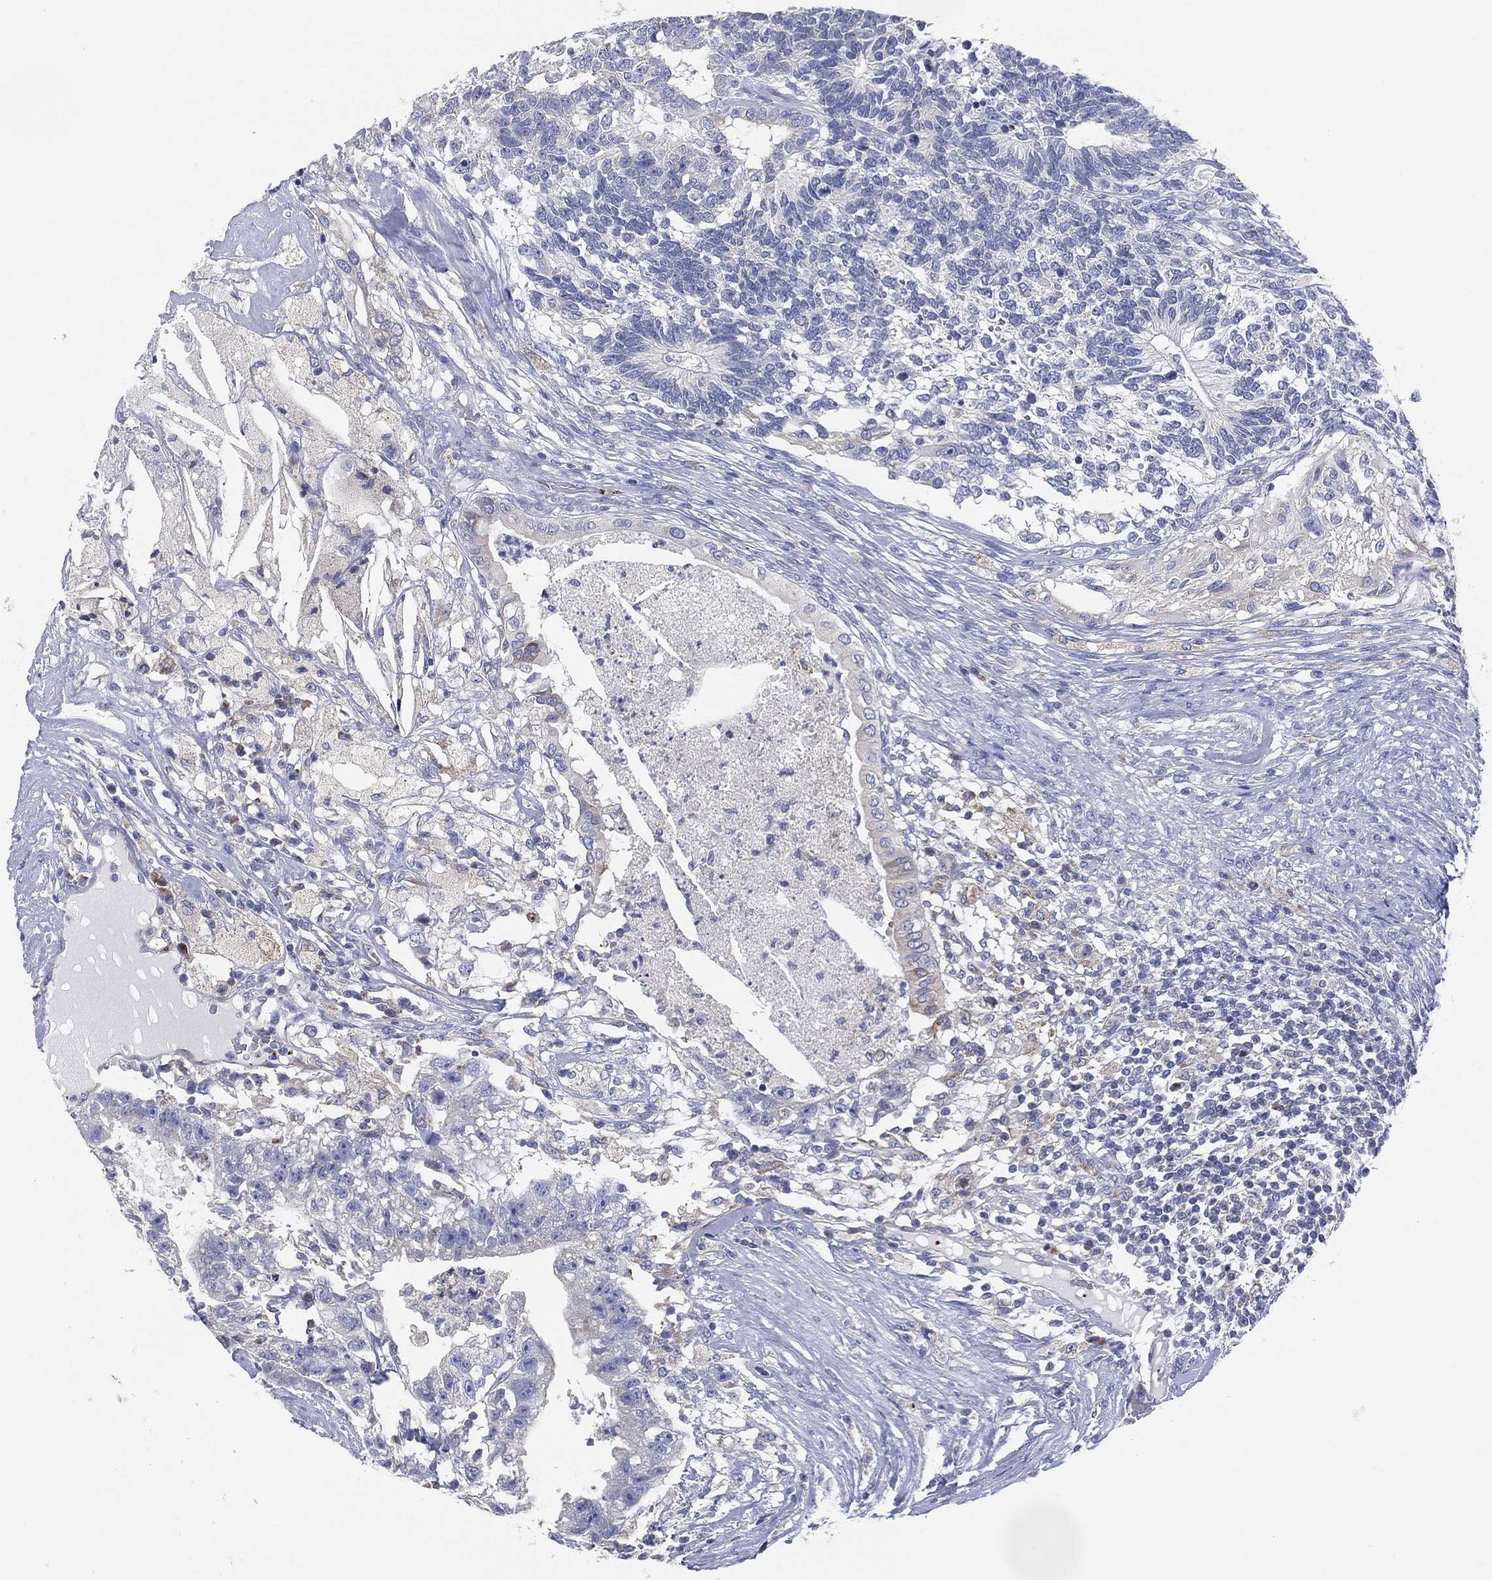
{"staining": {"intensity": "negative", "quantity": "none", "location": "none"}, "tissue": "testis cancer", "cell_type": "Tumor cells", "image_type": "cancer", "snomed": [{"axis": "morphology", "description": "Seminoma, NOS"}, {"axis": "morphology", "description": "Carcinoma, Embryonal, NOS"}, {"axis": "topography", "description": "Testis"}], "caption": "High power microscopy image of an immunohistochemistry (IHC) photomicrograph of testis cancer, revealing no significant positivity in tumor cells.", "gene": "TMEM40", "patient": {"sex": "male", "age": 41}}